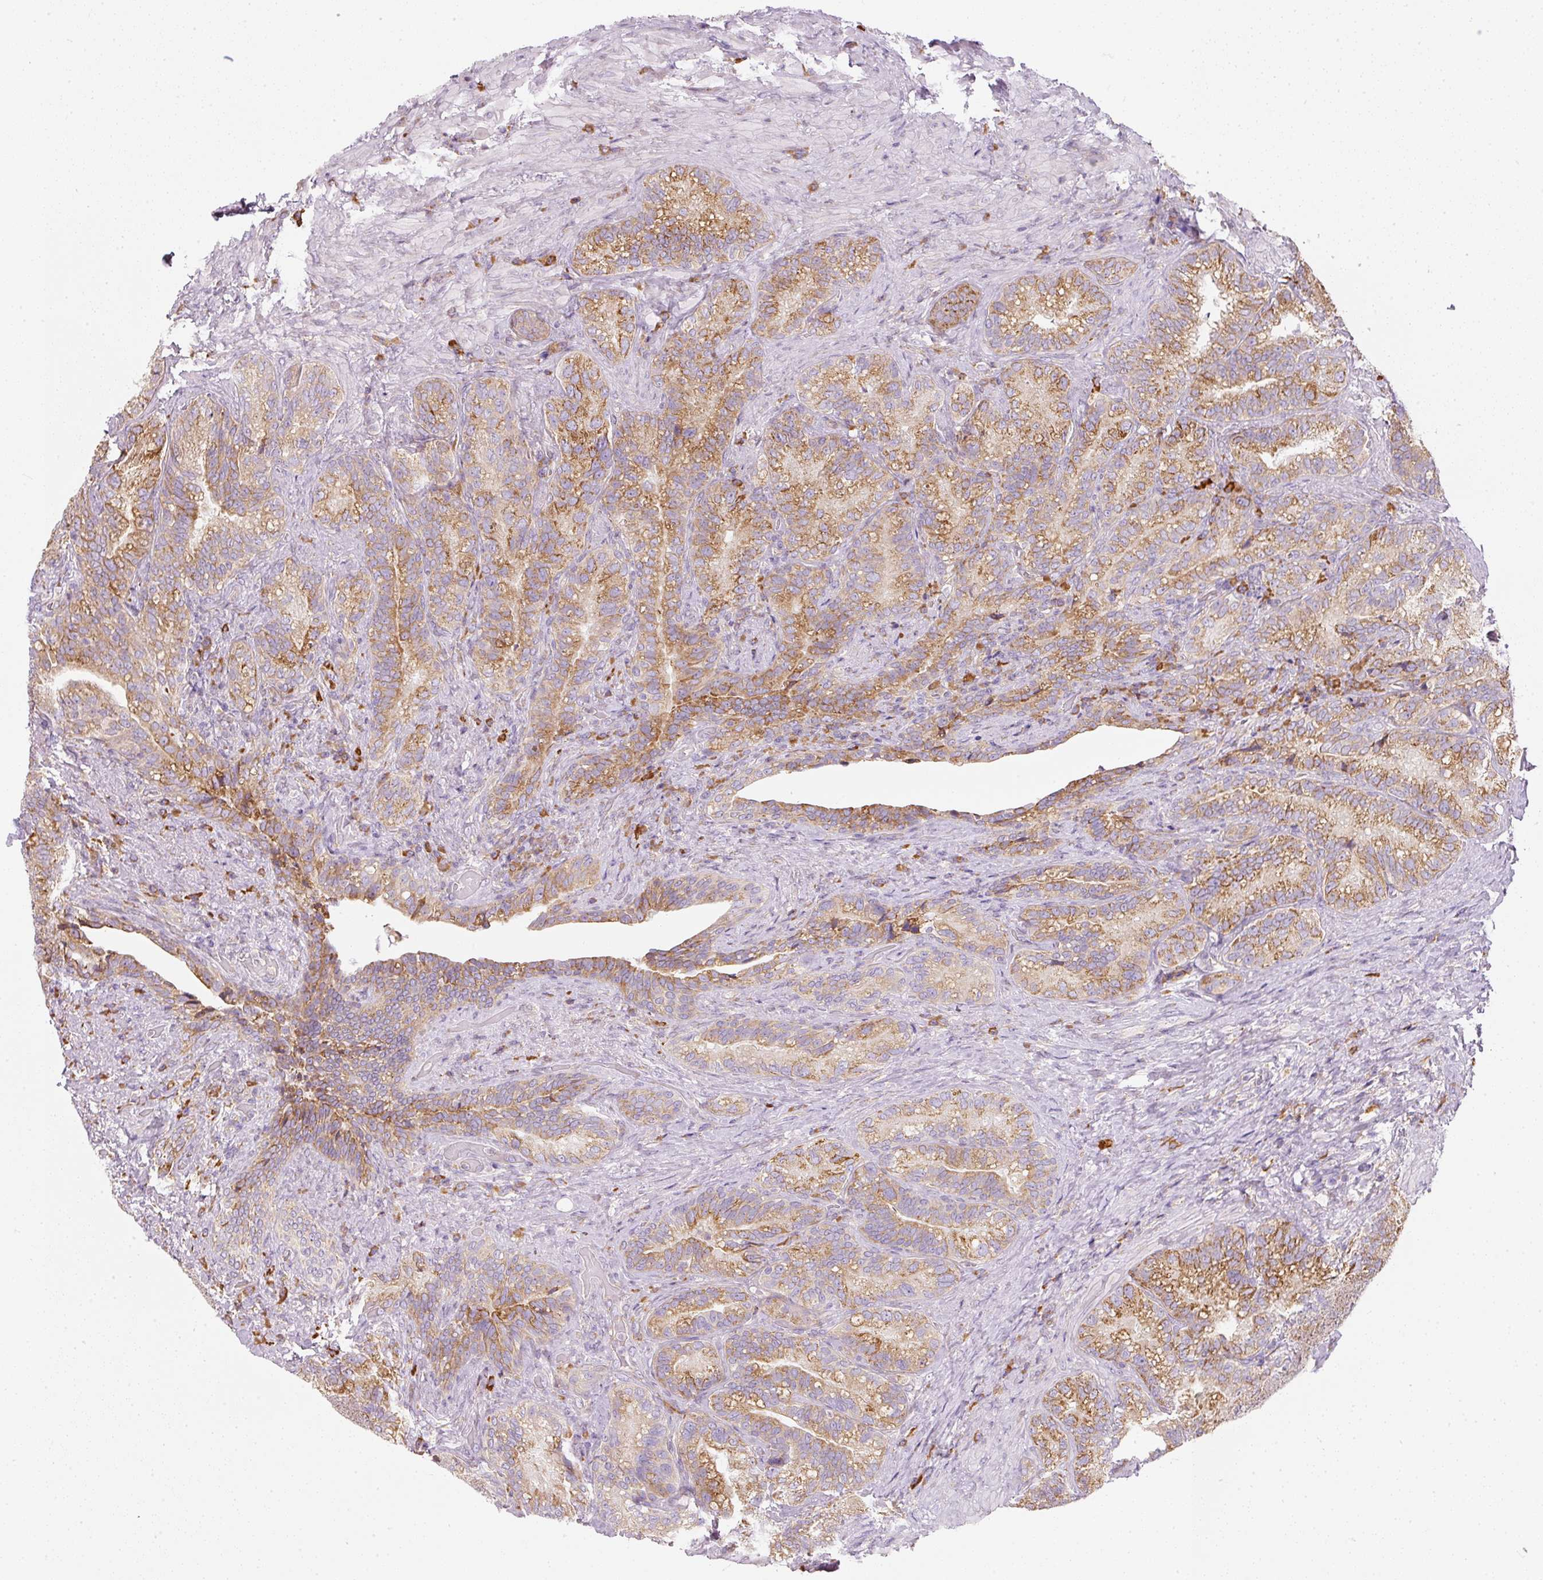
{"staining": {"intensity": "moderate", "quantity": ">75%", "location": "cytoplasmic/membranous"}, "tissue": "seminal vesicle", "cell_type": "Glandular cells", "image_type": "normal", "snomed": [{"axis": "morphology", "description": "Normal tissue, NOS"}, {"axis": "topography", "description": "Seminal veicle"}], "caption": "This image shows IHC staining of unremarkable seminal vesicle, with medium moderate cytoplasmic/membranous expression in about >75% of glandular cells.", "gene": "MORN4", "patient": {"sex": "male", "age": 68}}